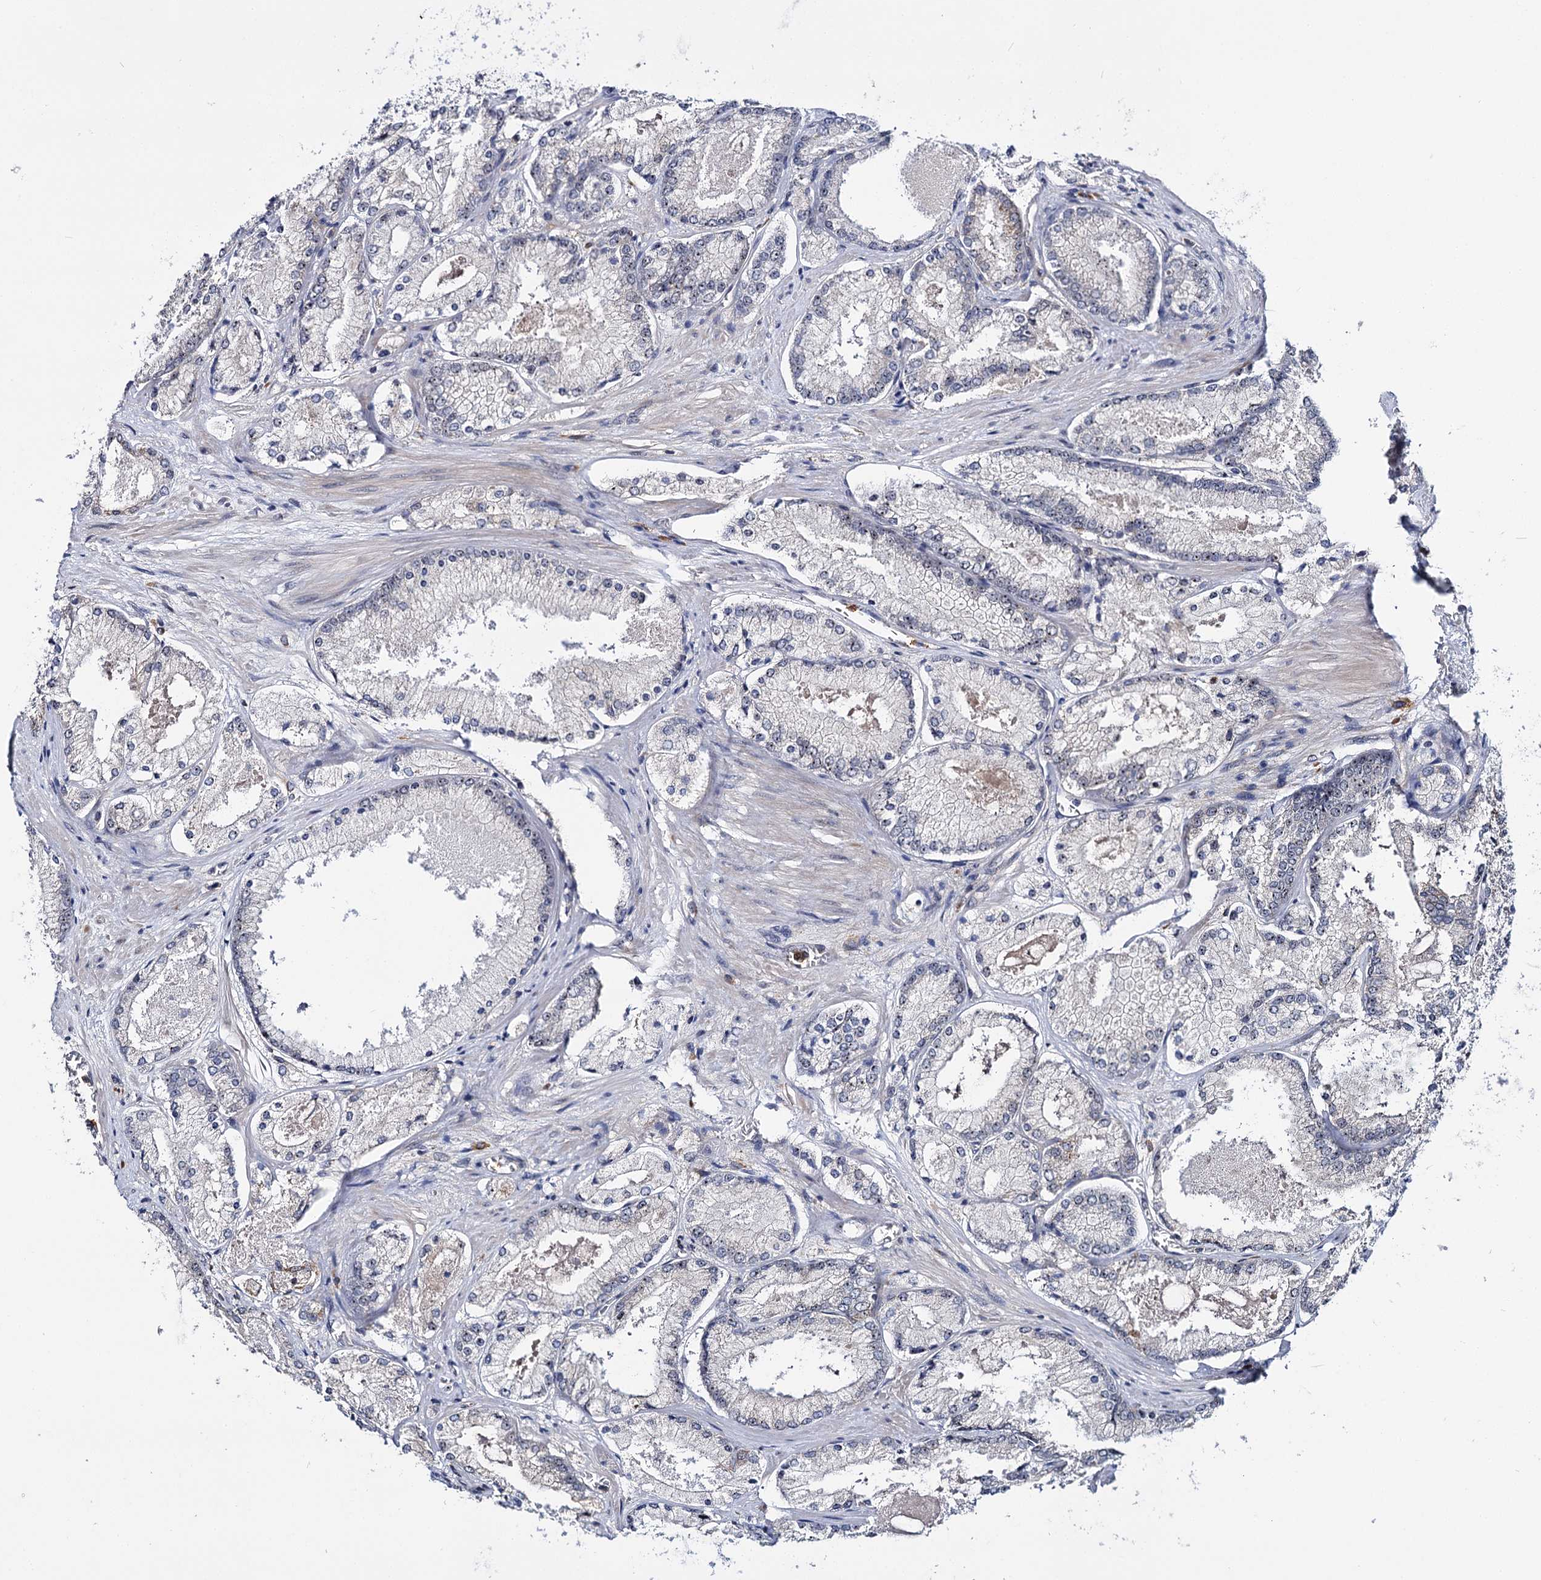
{"staining": {"intensity": "negative", "quantity": "none", "location": "none"}, "tissue": "prostate cancer", "cell_type": "Tumor cells", "image_type": "cancer", "snomed": [{"axis": "morphology", "description": "Adenocarcinoma, Low grade"}, {"axis": "topography", "description": "Prostate"}], "caption": "DAB immunohistochemical staining of prostate cancer (adenocarcinoma (low-grade)) displays no significant positivity in tumor cells. (DAB immunohistochemistry (IHC), high magnification).", "gene": "SUPT20H", "patient": {"sex": "male", "age": 74}}